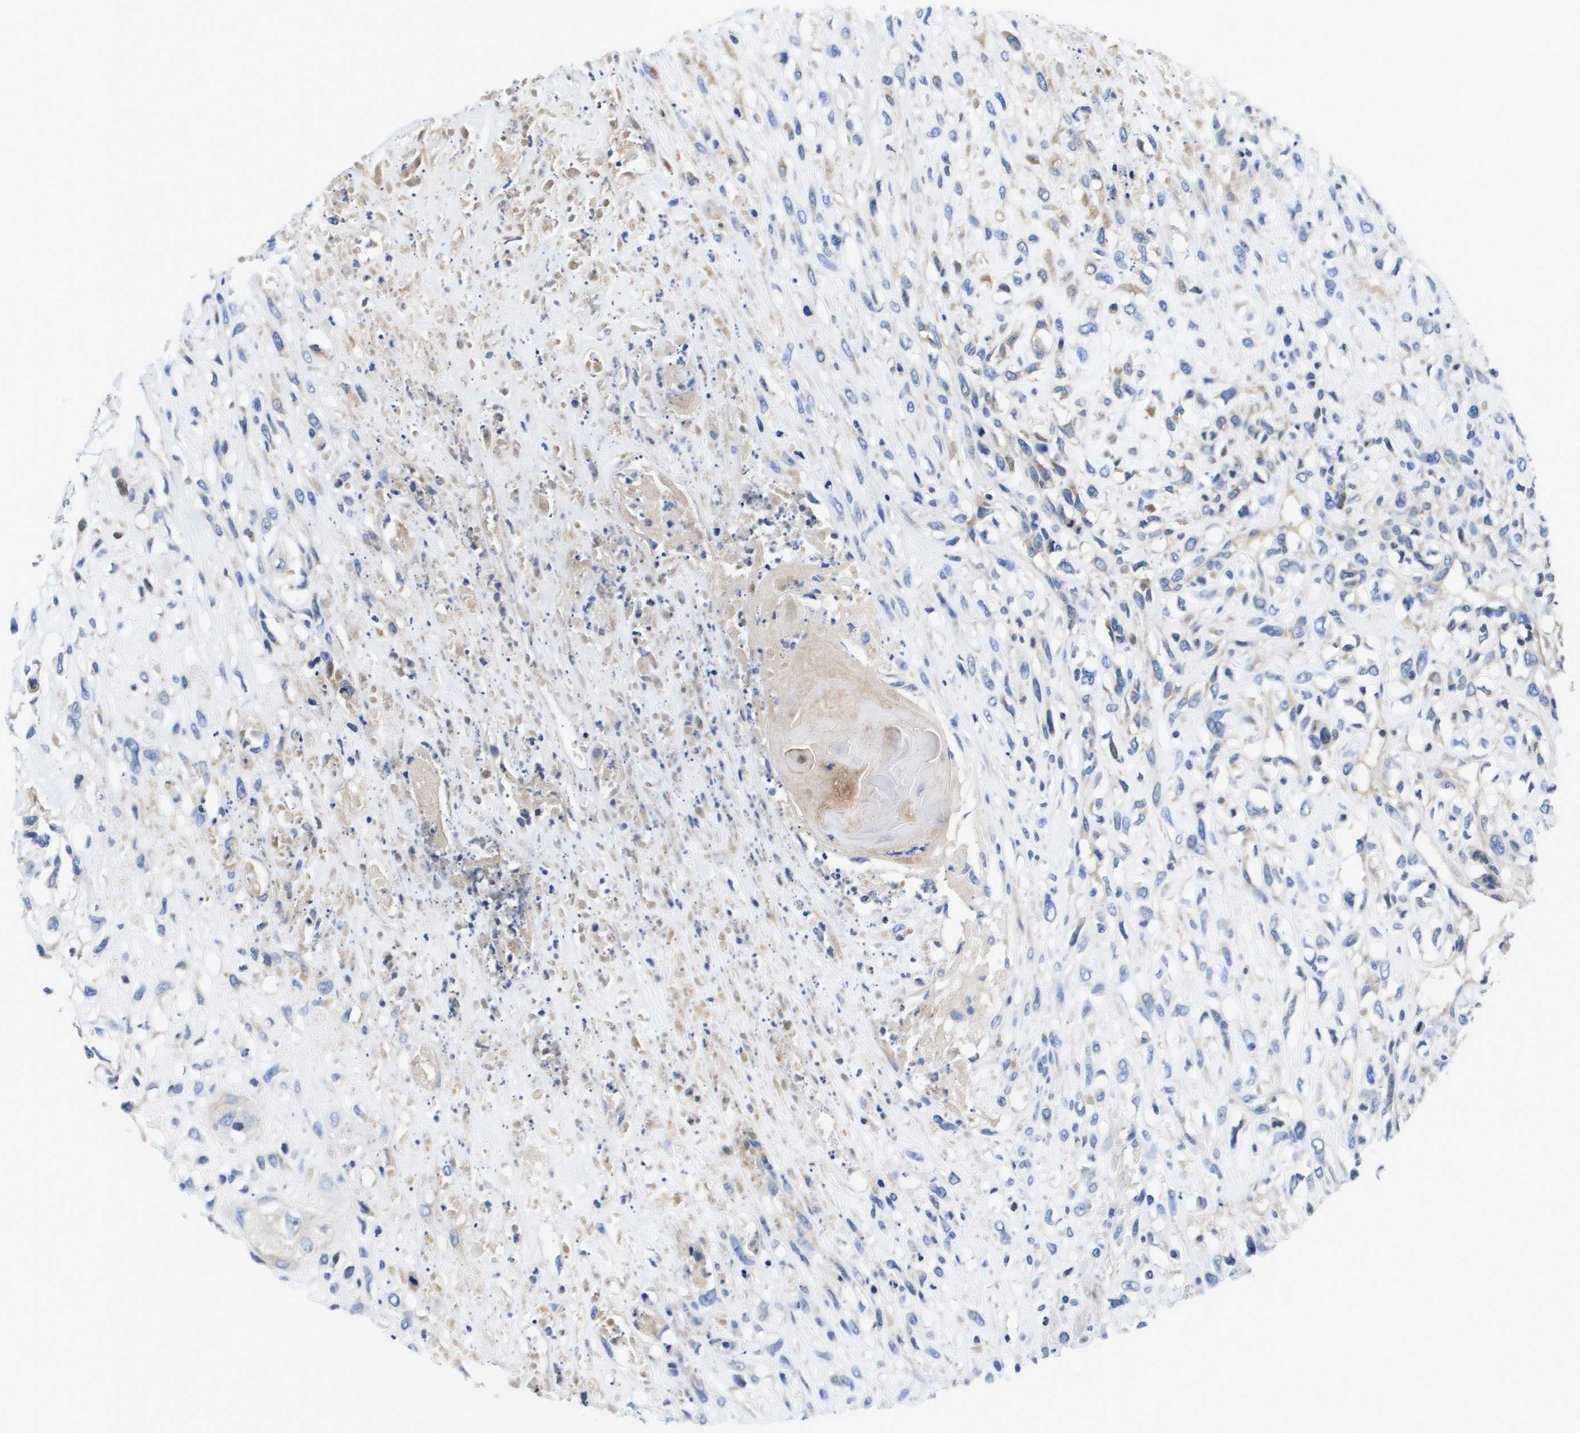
{"staining": {"intensity": "negative", "quantity": "none", "location": "none"}, "tissue": "head and neck cancer", "cell_type": "Tumor cells", "image_type": "cancer", "snomed": [{"axis": "morphology", "description": "Squamous cell carcinoma, NOS"}, {"axis": "morphology", "description": "Squamous cell carcinoma, metastatic, NOS"}, {"axis": "topography", "description": "Lymph node"}, {"axis": "topography", "description": "Head-Neck"}], "caption": "IHC of human head and neck cancer (metastatic squamous cell carcinoma) shows no expression in tumor cells.", "gene": "APOA1", "patient": {"sex": "male", "age": 62}}